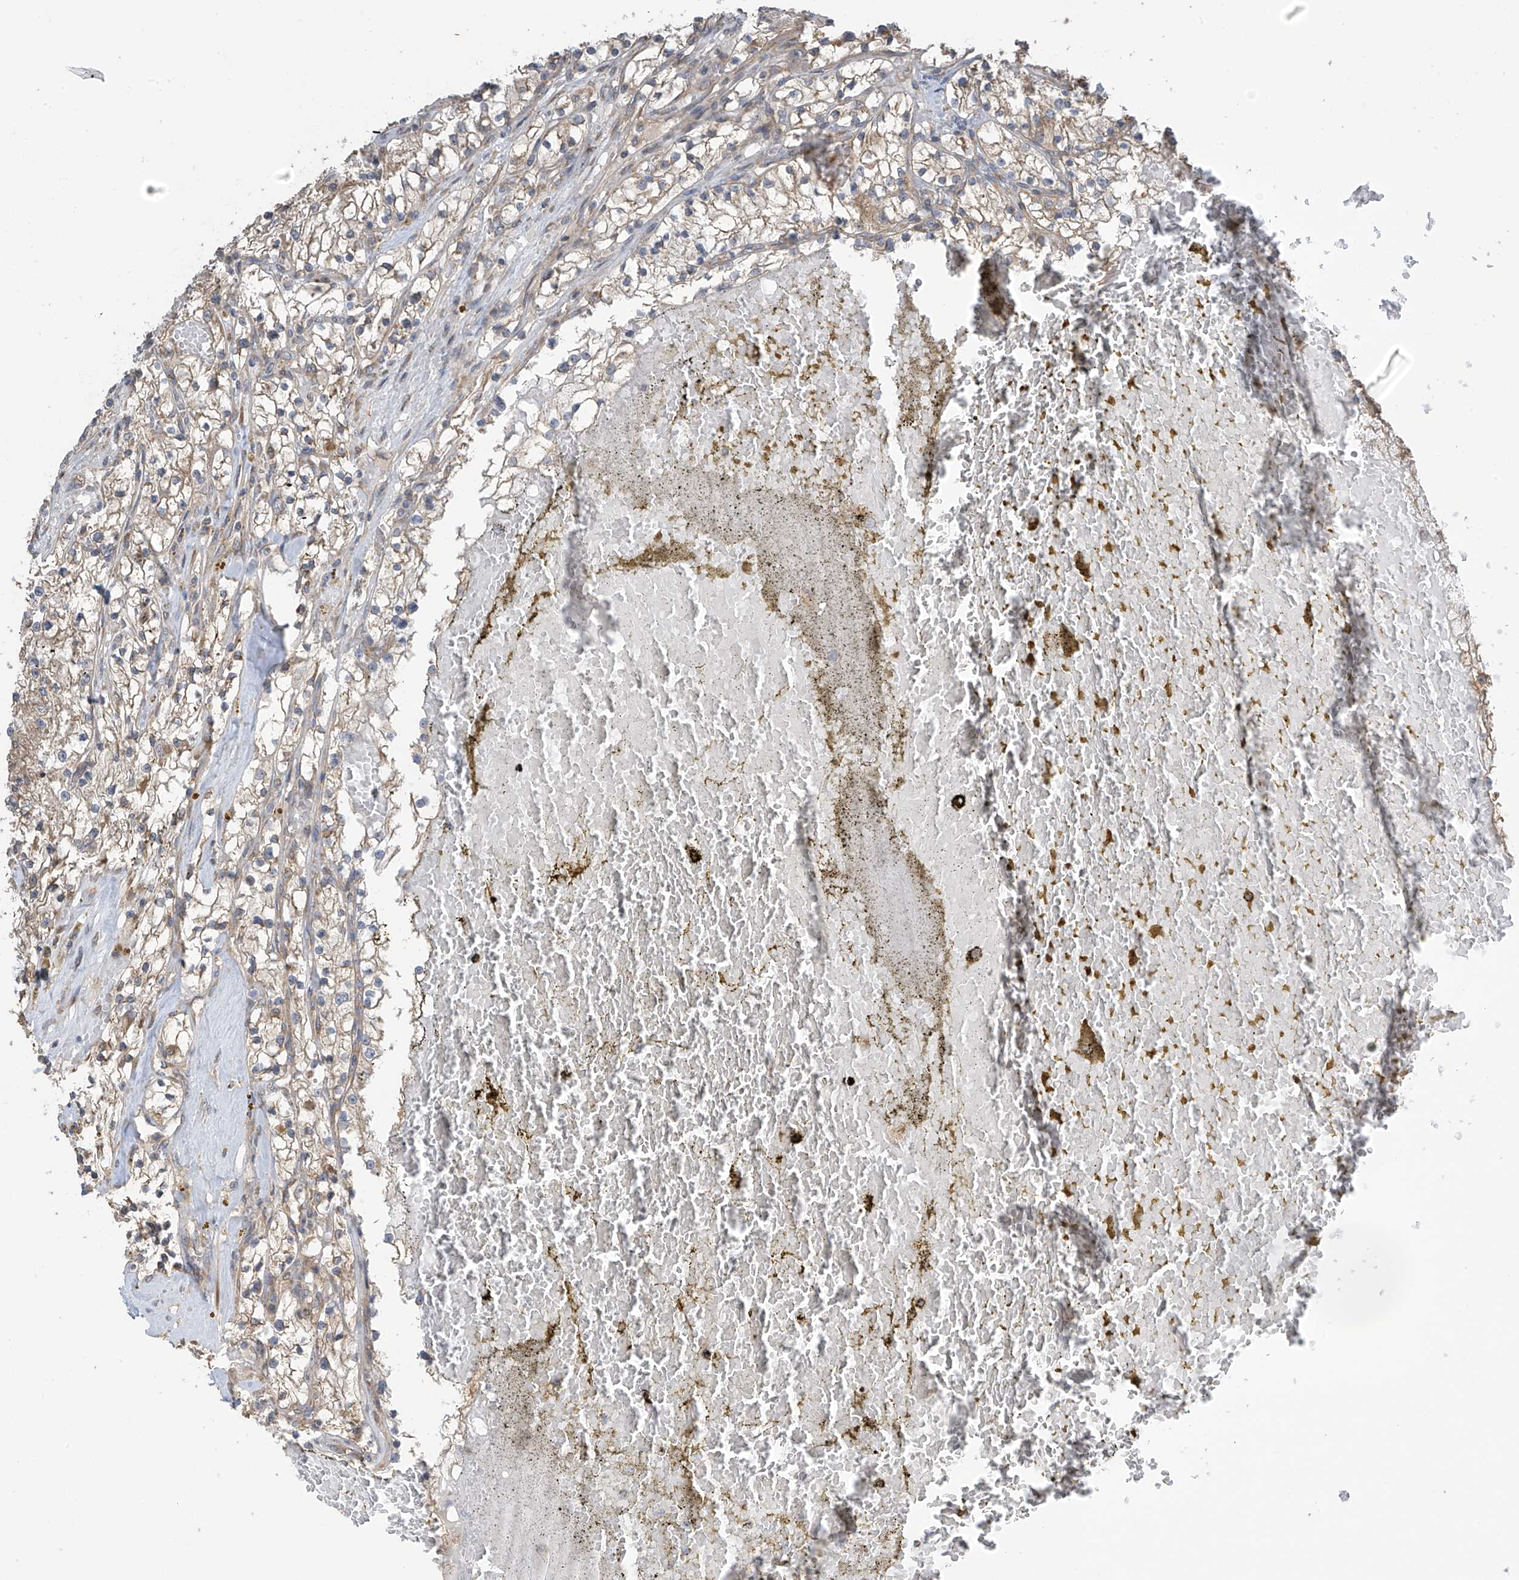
{"staining": {"intensity": "weak", "quantity": "25%-75%", "location": "cytoplasmic/membranous"}, "tissue": "renal cancer", "cell_type": "Tumor cells", "image_type": "cancer", "snomed": [{"axis": "morphology", "description": "Normal tissue, NOS"}, {"axis": "morphology", "description": "Adenocarcinoma, NOS"}, {"axis": "topography", "description": "Kidney"}], "caption": "This photomicrograph exhibits IHC staining of human renal adenocarcinoma, with low weak cytoplasmic/membranous positivity in approximately 25%-75% of tumor cells.", "gene": "PNPT1", "patient": {"sex": "male", "age": 68}}